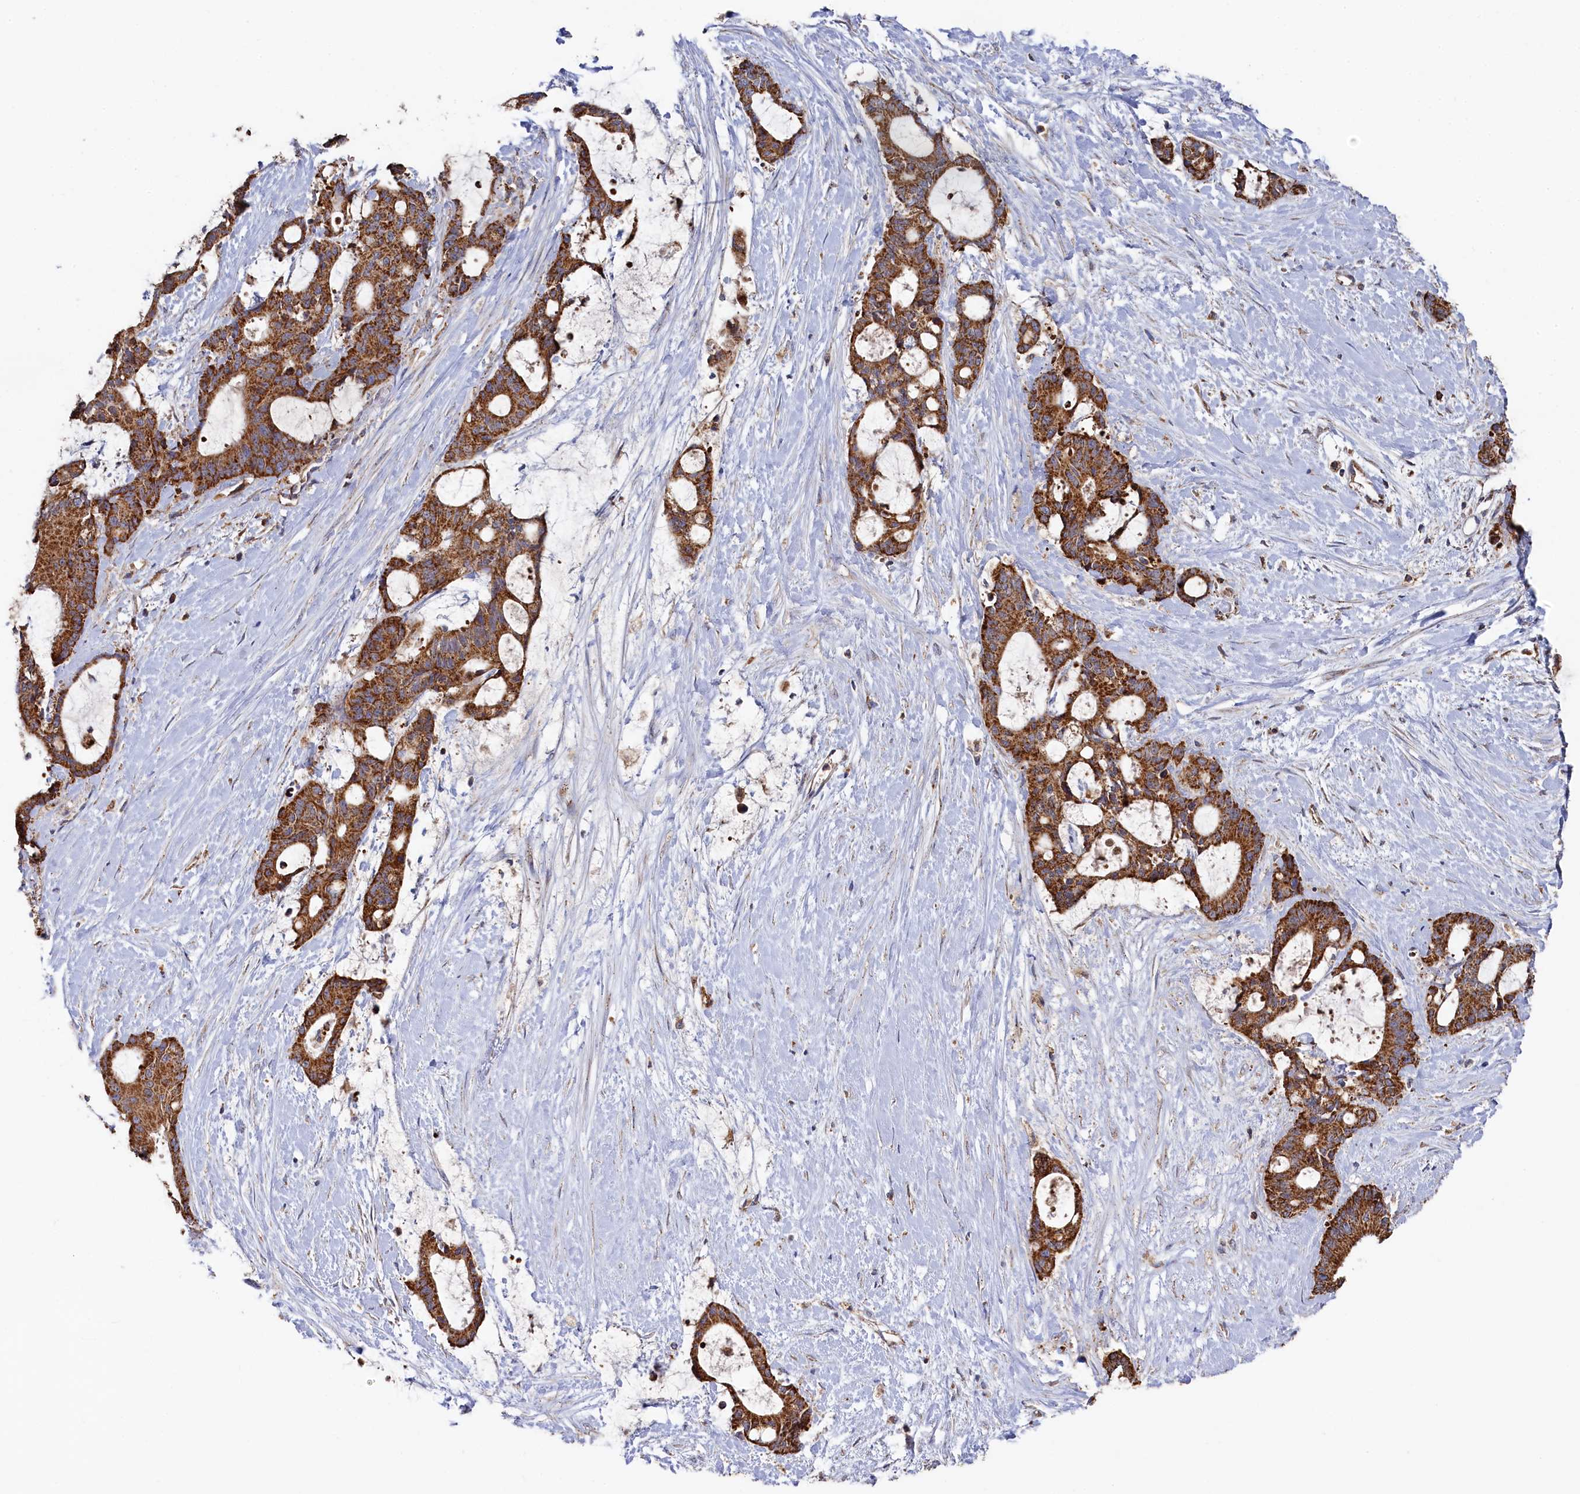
{"staining": {"intensity": "strong", "quantity": ">75%", "location": "cytoplasmic/membranous"}, "tissue": "liver cancer", "cell_type": "Tumor cells", "image_type": "cancer", "snomed": [{"axis": "morphology", "description": "Normal tissue, NOS"}, {"axis": "morphology", "description": "Cholangiocarcinoma"}, {"axis": "topography", "description": "Liver"}, {"axis": "topography", "description": "Peripheral nerve tissue"}], "caption": "A brown stain labels strong cytoplasmic/membranous expression of a protein in human cholangiocarcinoma (liver) tumor cells.", "gene": "HAUS2", "patient": {"sex": "female", "age": 73}}